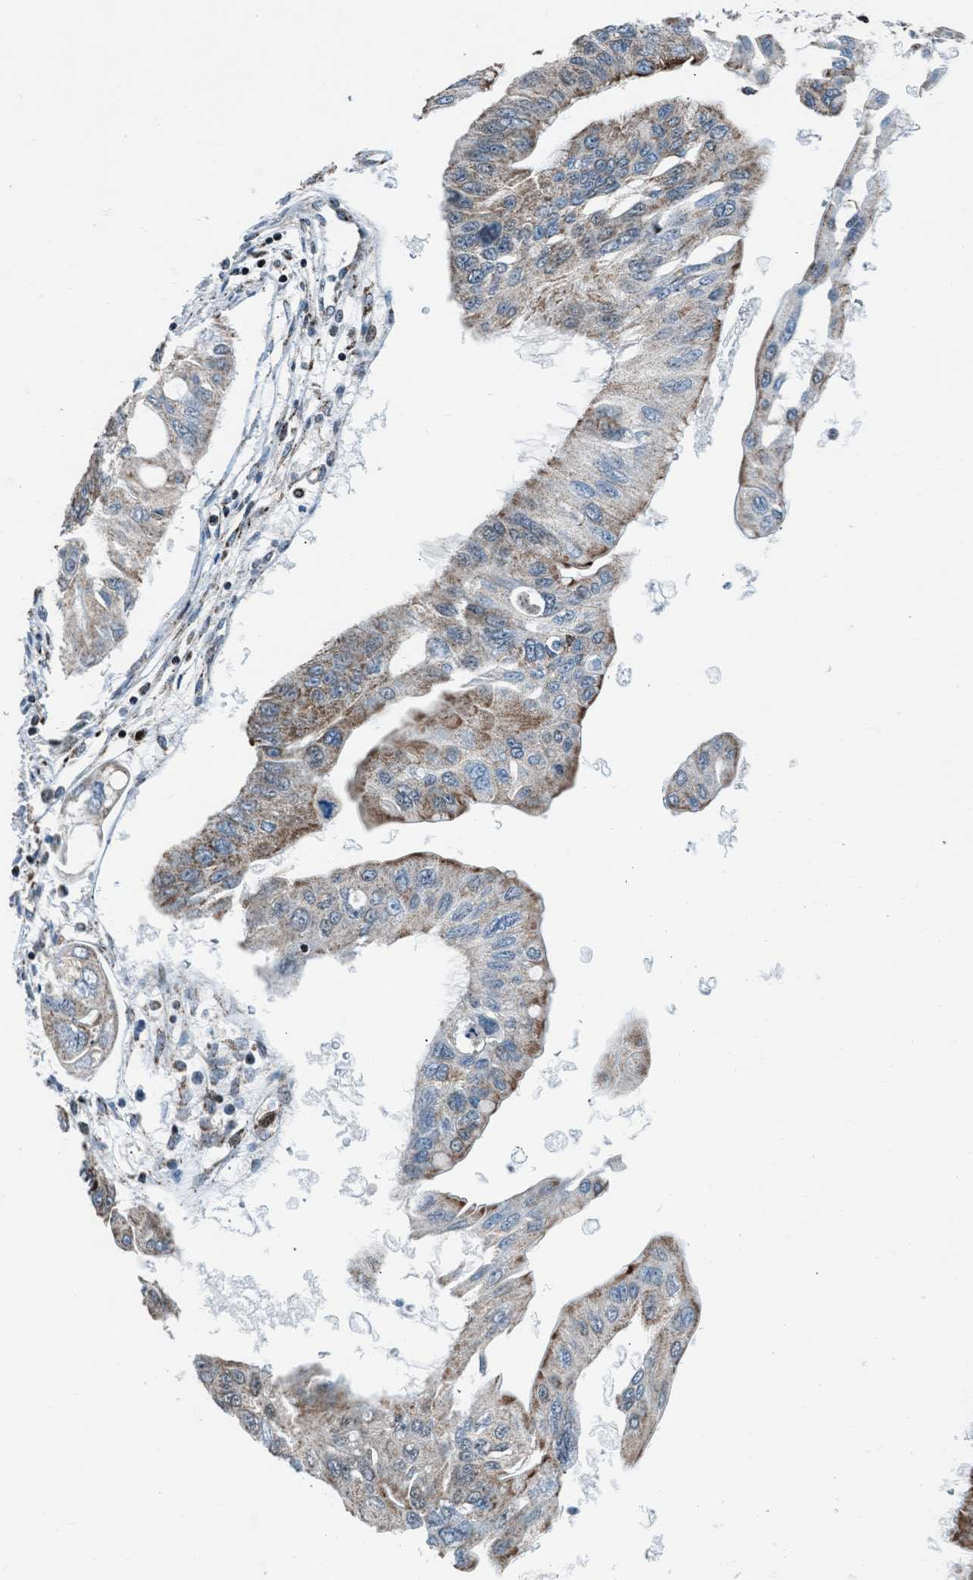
{"staining": {"intensity": "moderate", "quantity": ">75%", "location": "cytoplasmic/membranous"}, "tissue": "pancreatic cancer", "cell_type": "Tumor cells", "image_type": "cancer", "snomed": [{"axis": "morphology", "description": "Adenocarcinoma, NOS"}, {"axis": "topography", "description": "Pancreas"}], "caption": "Protein expression analysis of pancreatic adenocarcinoma reveals moderate cytoplasmic/membranous expression in approximately >75% of tumor cells. The protein is stained brown, and the nuclei are stained in blue (DAB (3,3'-diaminobenzidine) IHC with brightfield microscopy, high magnification).", "gene": "MORC3", "patient": {"sex": "female", "age": 77}}